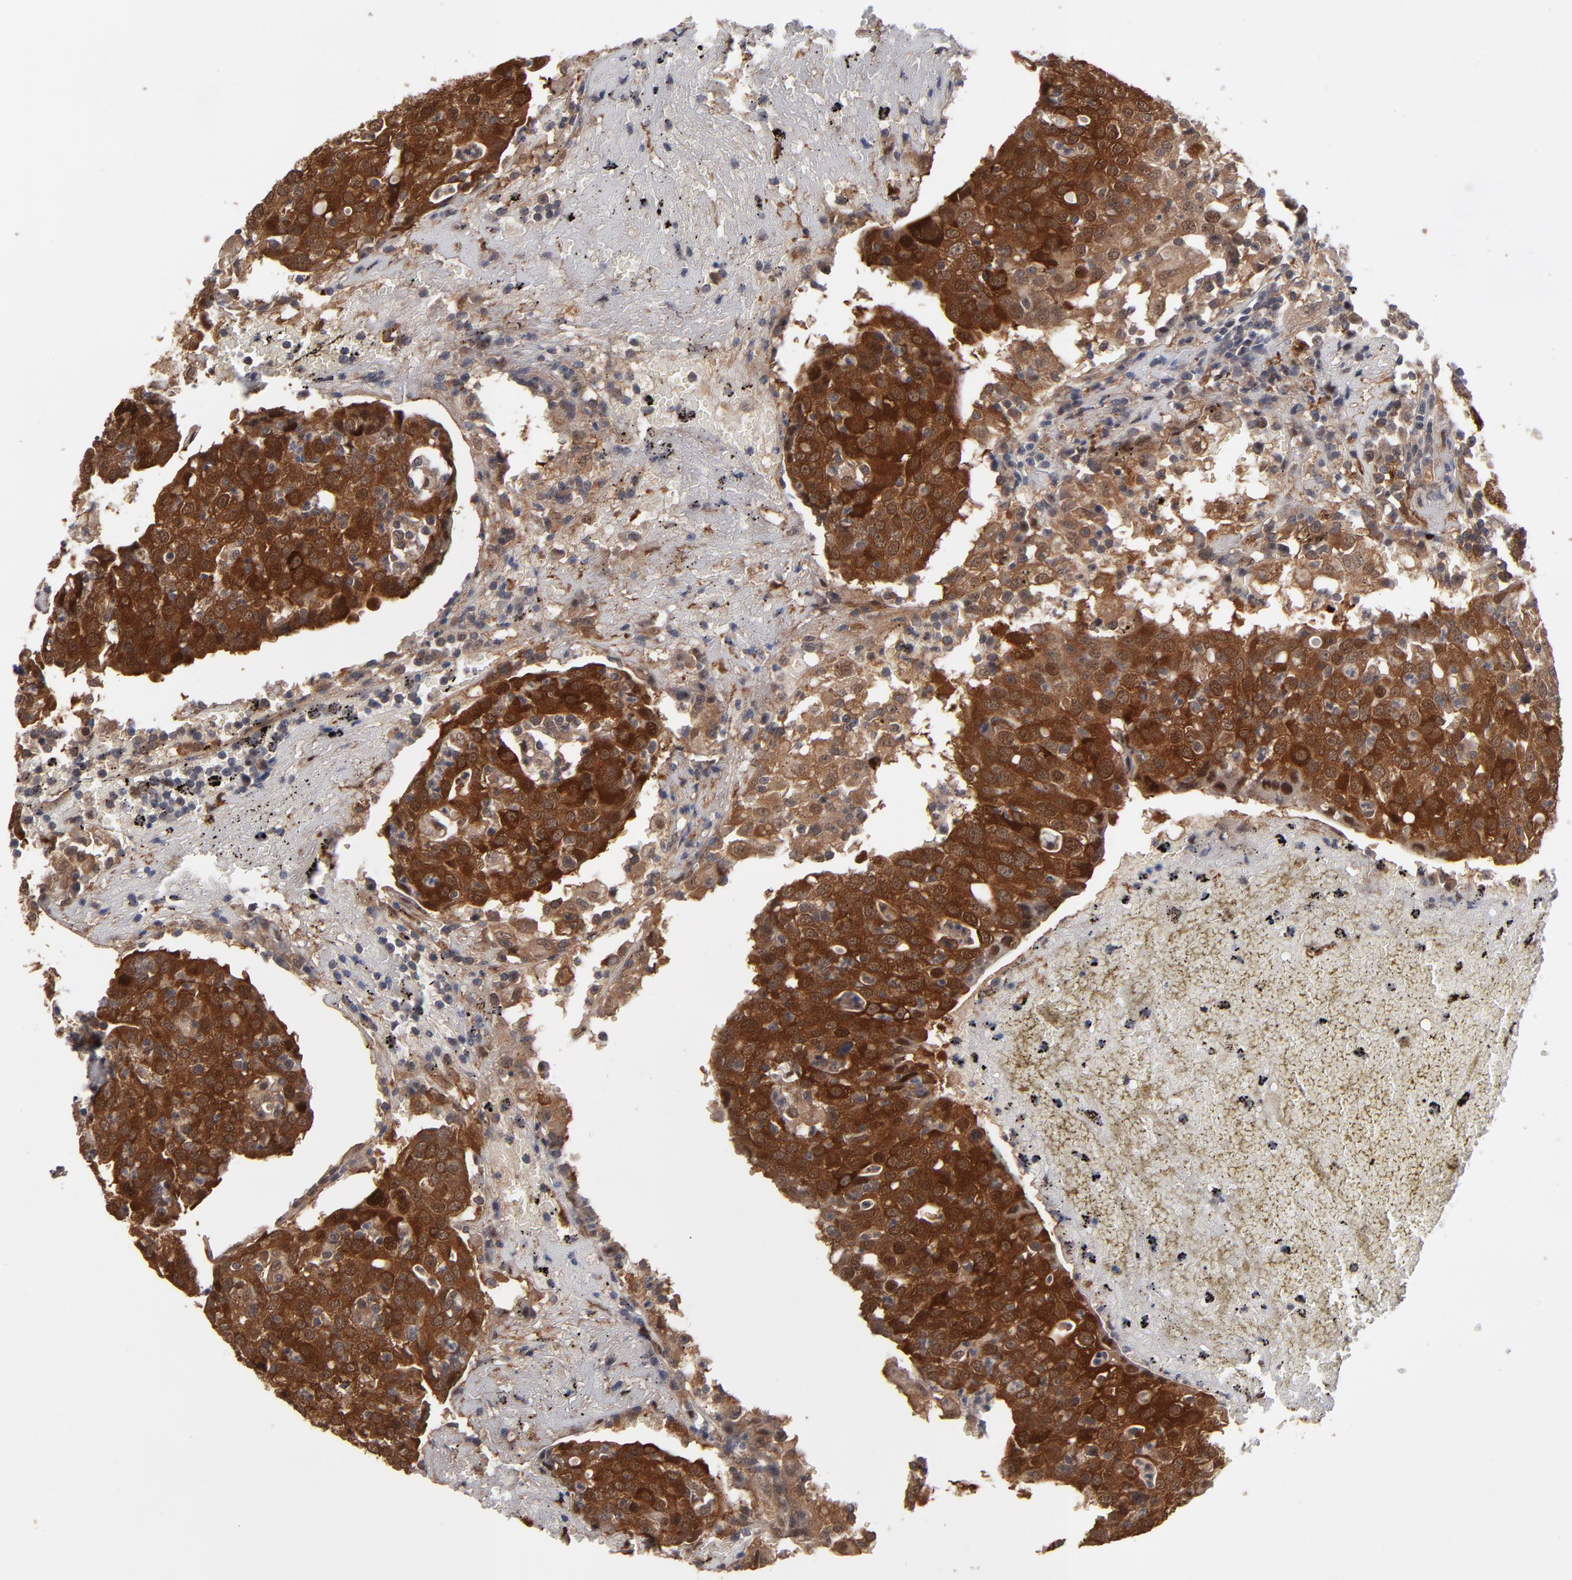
{"staining": {"intensity": "strong", "quantity": ">75%", "location": "cytoplasmic/membranous,nuclear"}, "tissue": "head and neck cancer", "cell_type": "Tumor cells", "image_type": "cancer", "snomed": [{"axis": "morphology", "description": "Adenocarcinoma, NOS"}, {"axis": "topography", "description": "Salivary gland"}, {"axis": "topography", "description": "Head-Neck"}], "caption": "IHC image of human head and neck cancer stained for a protein (brown), which exhibits high levels of strong cytoplasmic/membranous and nuclear expression in approximately >75% of tumor cells.", "gene": "HUWE1", "patient": {"sex": "female", "age": 65}}